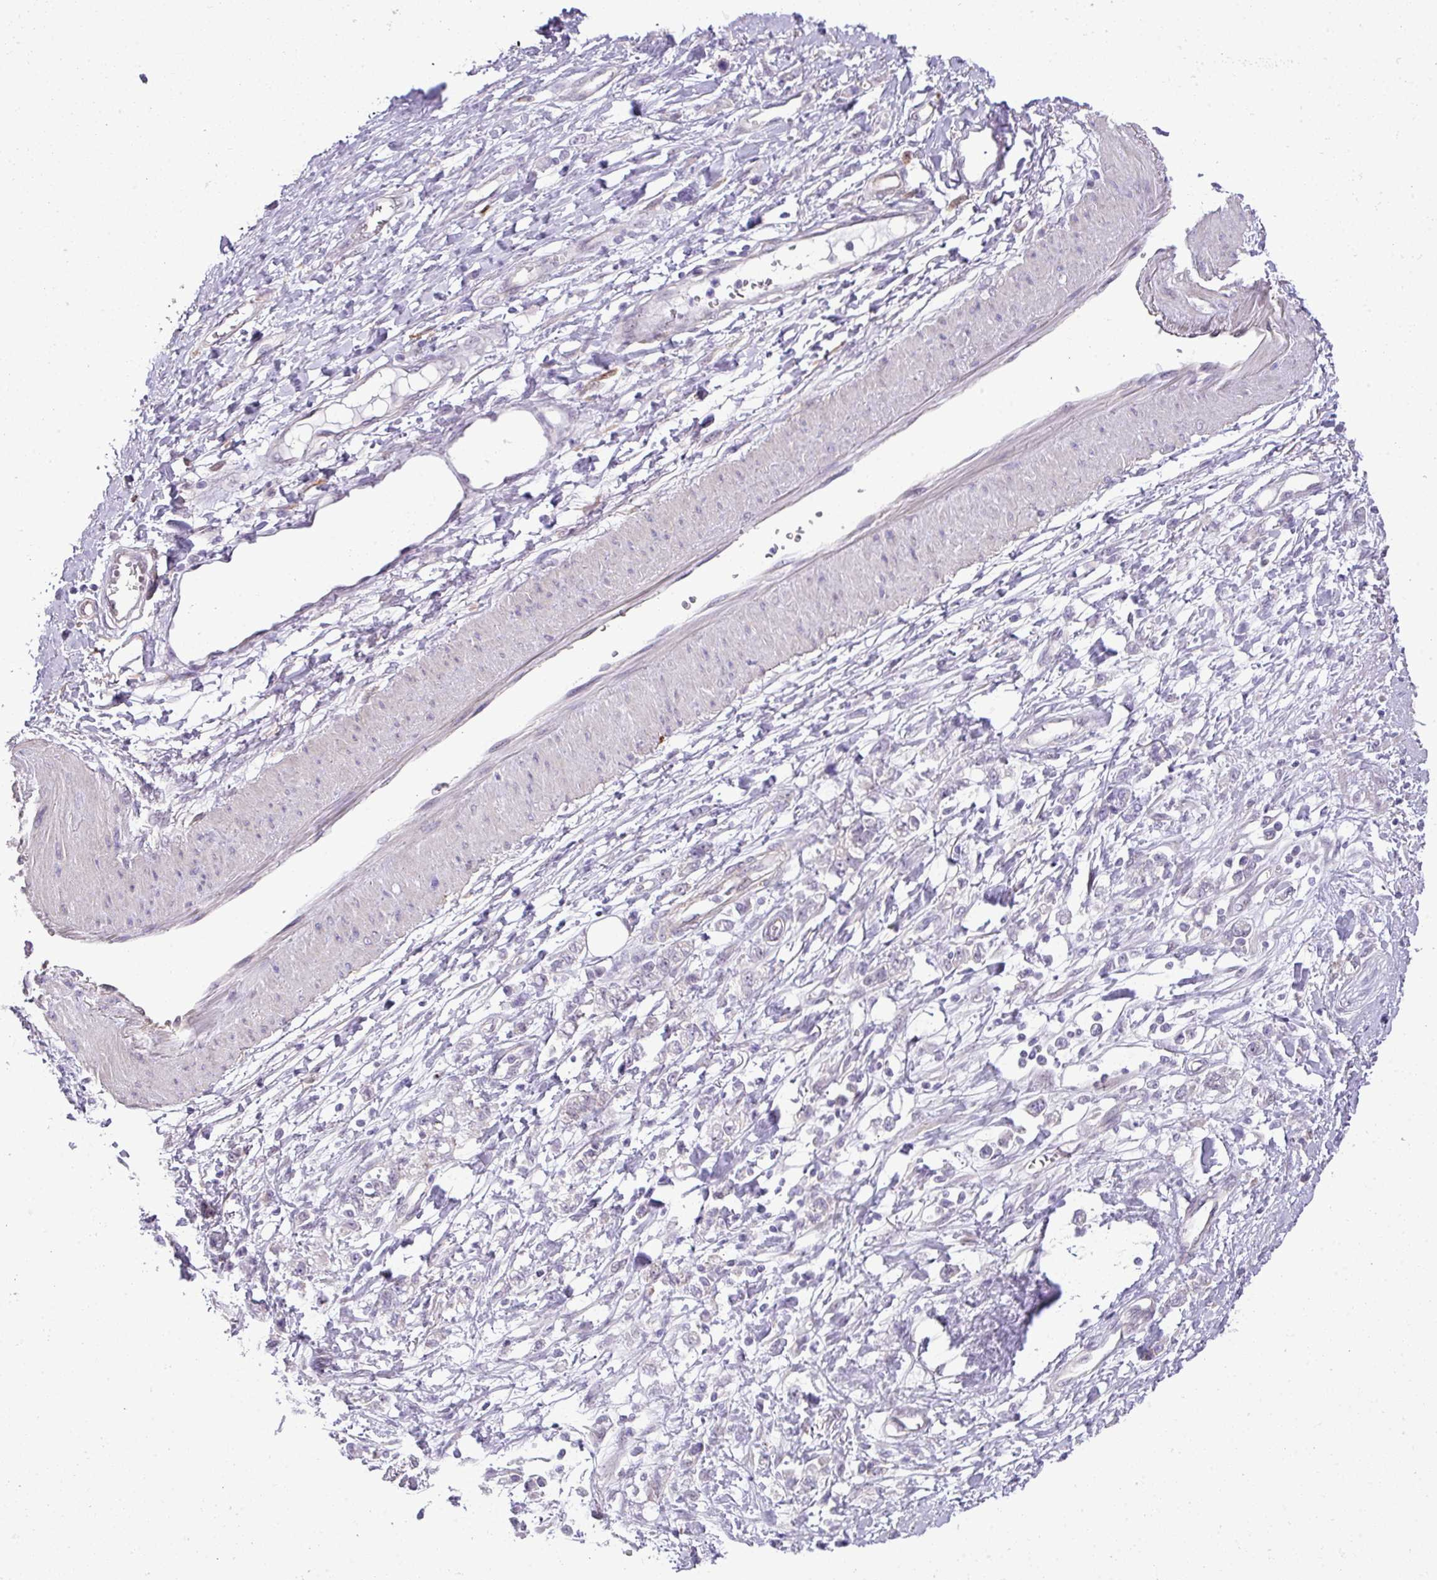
{"staining": {"intensity": "negative", "quantity": "none", "location": "none"}, "tissue": "stomach cancer", "cell_type": "Tumor cells", "image_type": "cancer", "snomed": [{"axis": "morphology", "description": "Adenocarcinoma, NOS"}, {"axis": "topography", "description": "Stomach"}], "caption": "This is a micrograph of immunohistochemistry staining of stomach cancer (adenocarcinoma), which shows no staining in tumor cells.", "gene": "MAK16", "patient": {"sex": "female", "age": 76}}